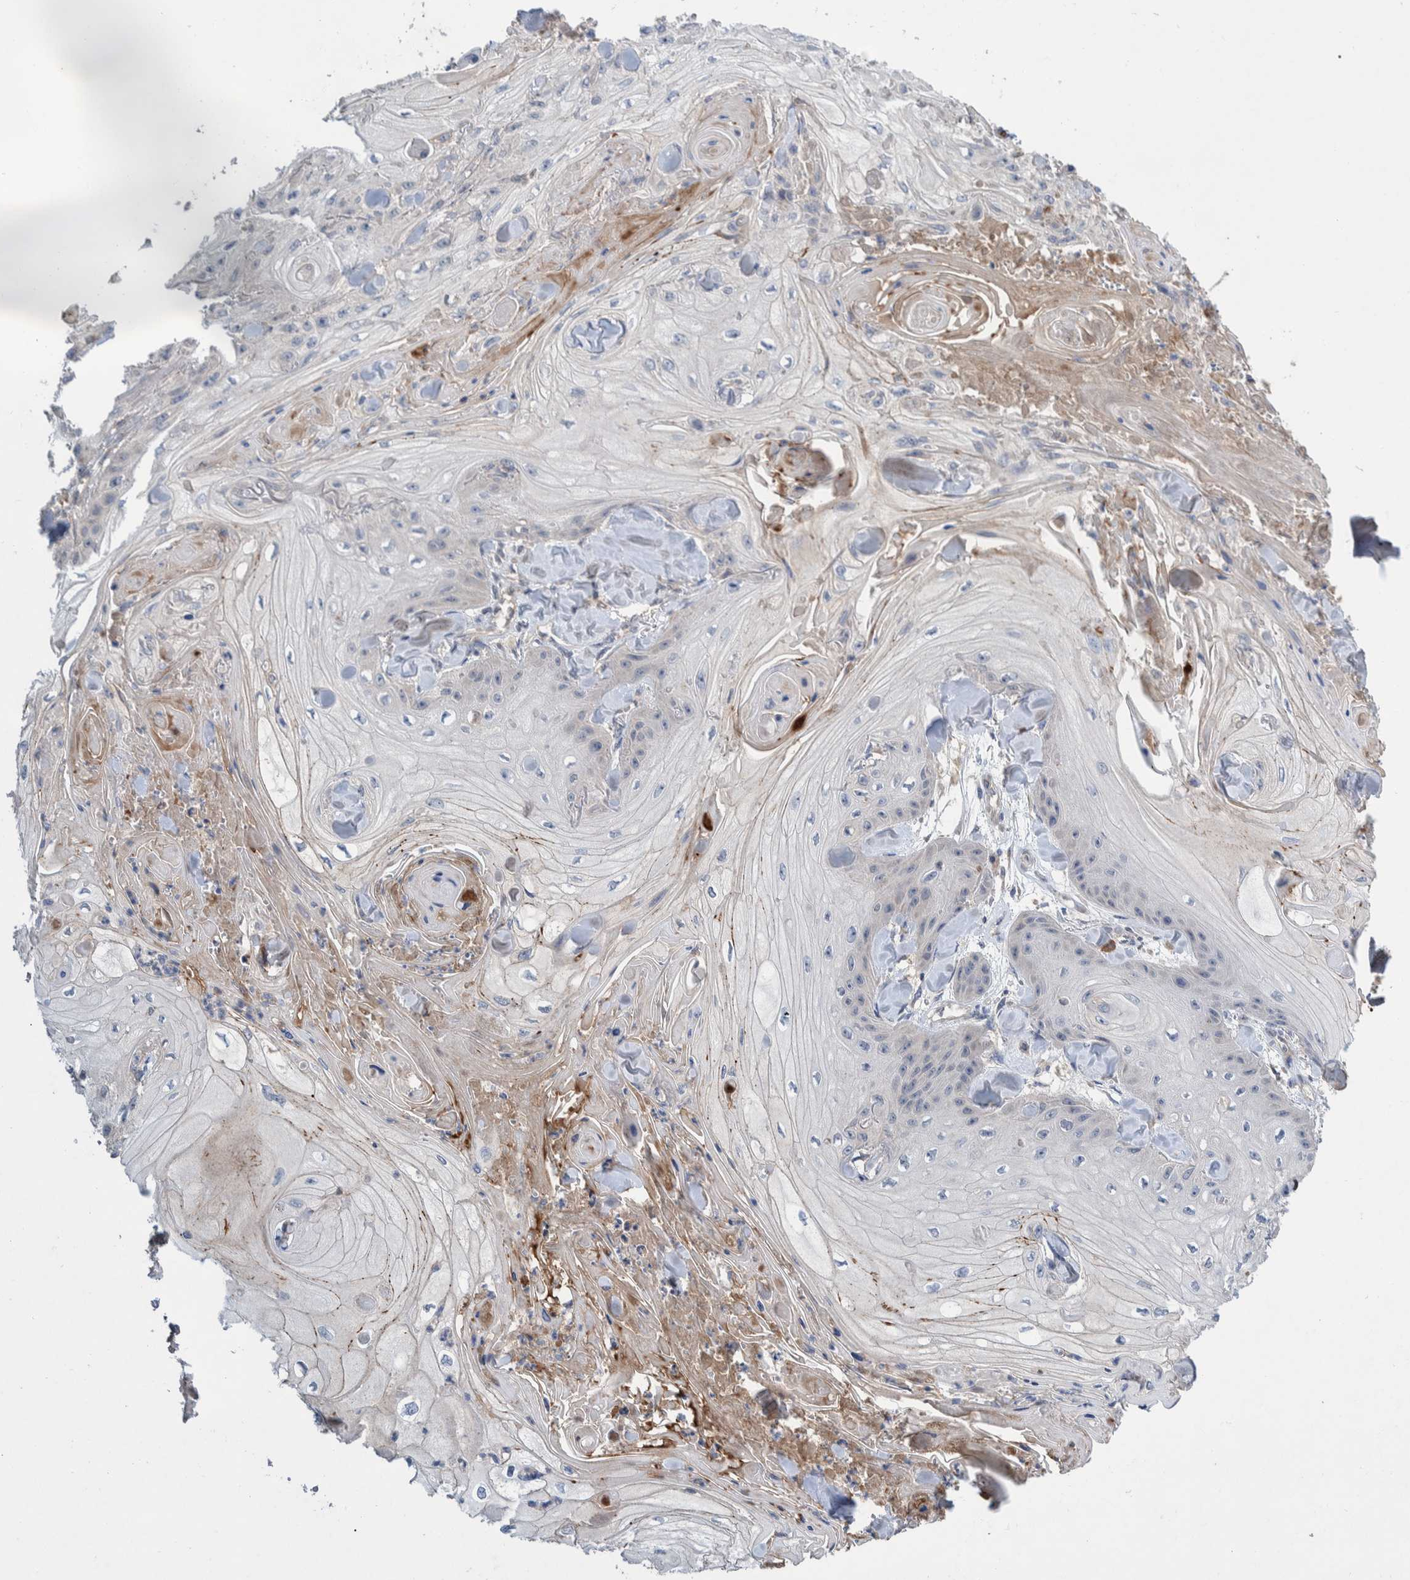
{"staining": {"intensity": "negative", "quantity": "none", "location": "none"}, "tissue": "skin cancer", "cell_type": "Tumor cells", "image_type": "cancer", "snomed": [{"axis": "morphology", "description": "Squamous cell carcinoma, NOS"}, {"axis": "topography", "description": "Skin"}], "caption": "The immunohistochemistry photomicrograph has no significant expression in tumor cells of skin cancer (squamous cell carcinoma) tissue. (DAB (3,3'-diaminobenzidine) IHC, high magnification).", "gene": "PLPBP", "patient": {"sex": "male", "age": 74}}